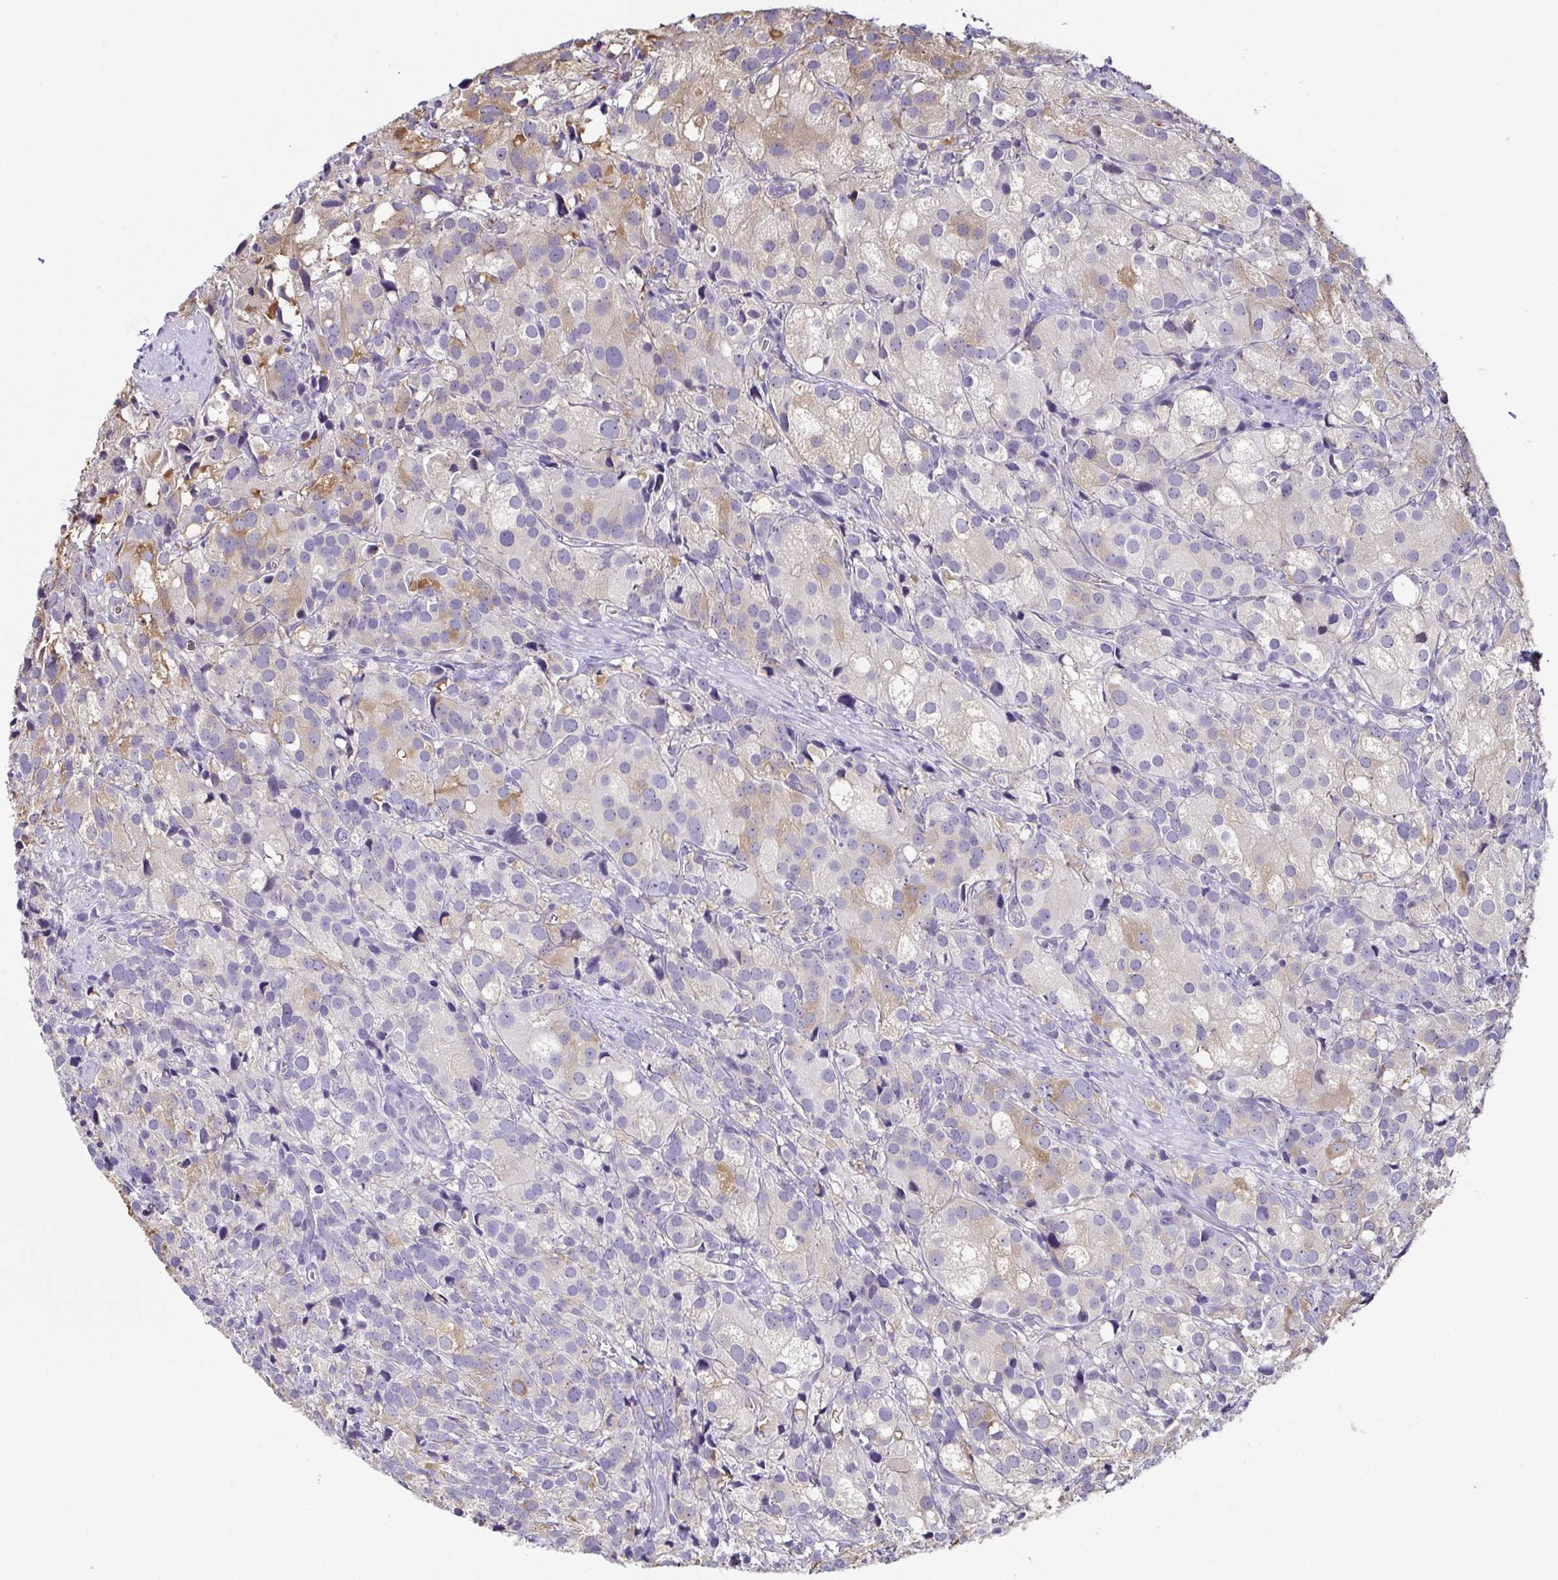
{"staining": {"intensity": "weak", "quantity": "<25%", "location": "cytoplasmic/membranous"}, "tissue": "prostate cancer", "cell_type": "Tumor cells", "image_type": "cancer", "snomed": [{"axis": "morphology", "description": "Adenocarcinoma, High grade"}, {"axis": "topography", "description": "Prostate"}], "caption": "Tumor cells show no significant expression in high-grade adenocarcinoma (prostate). (Immunohistochemistry, brightfield microscopy, high magnification).", "gene": "FAM162B", "patient": {"sex": "male", "age": 86}}